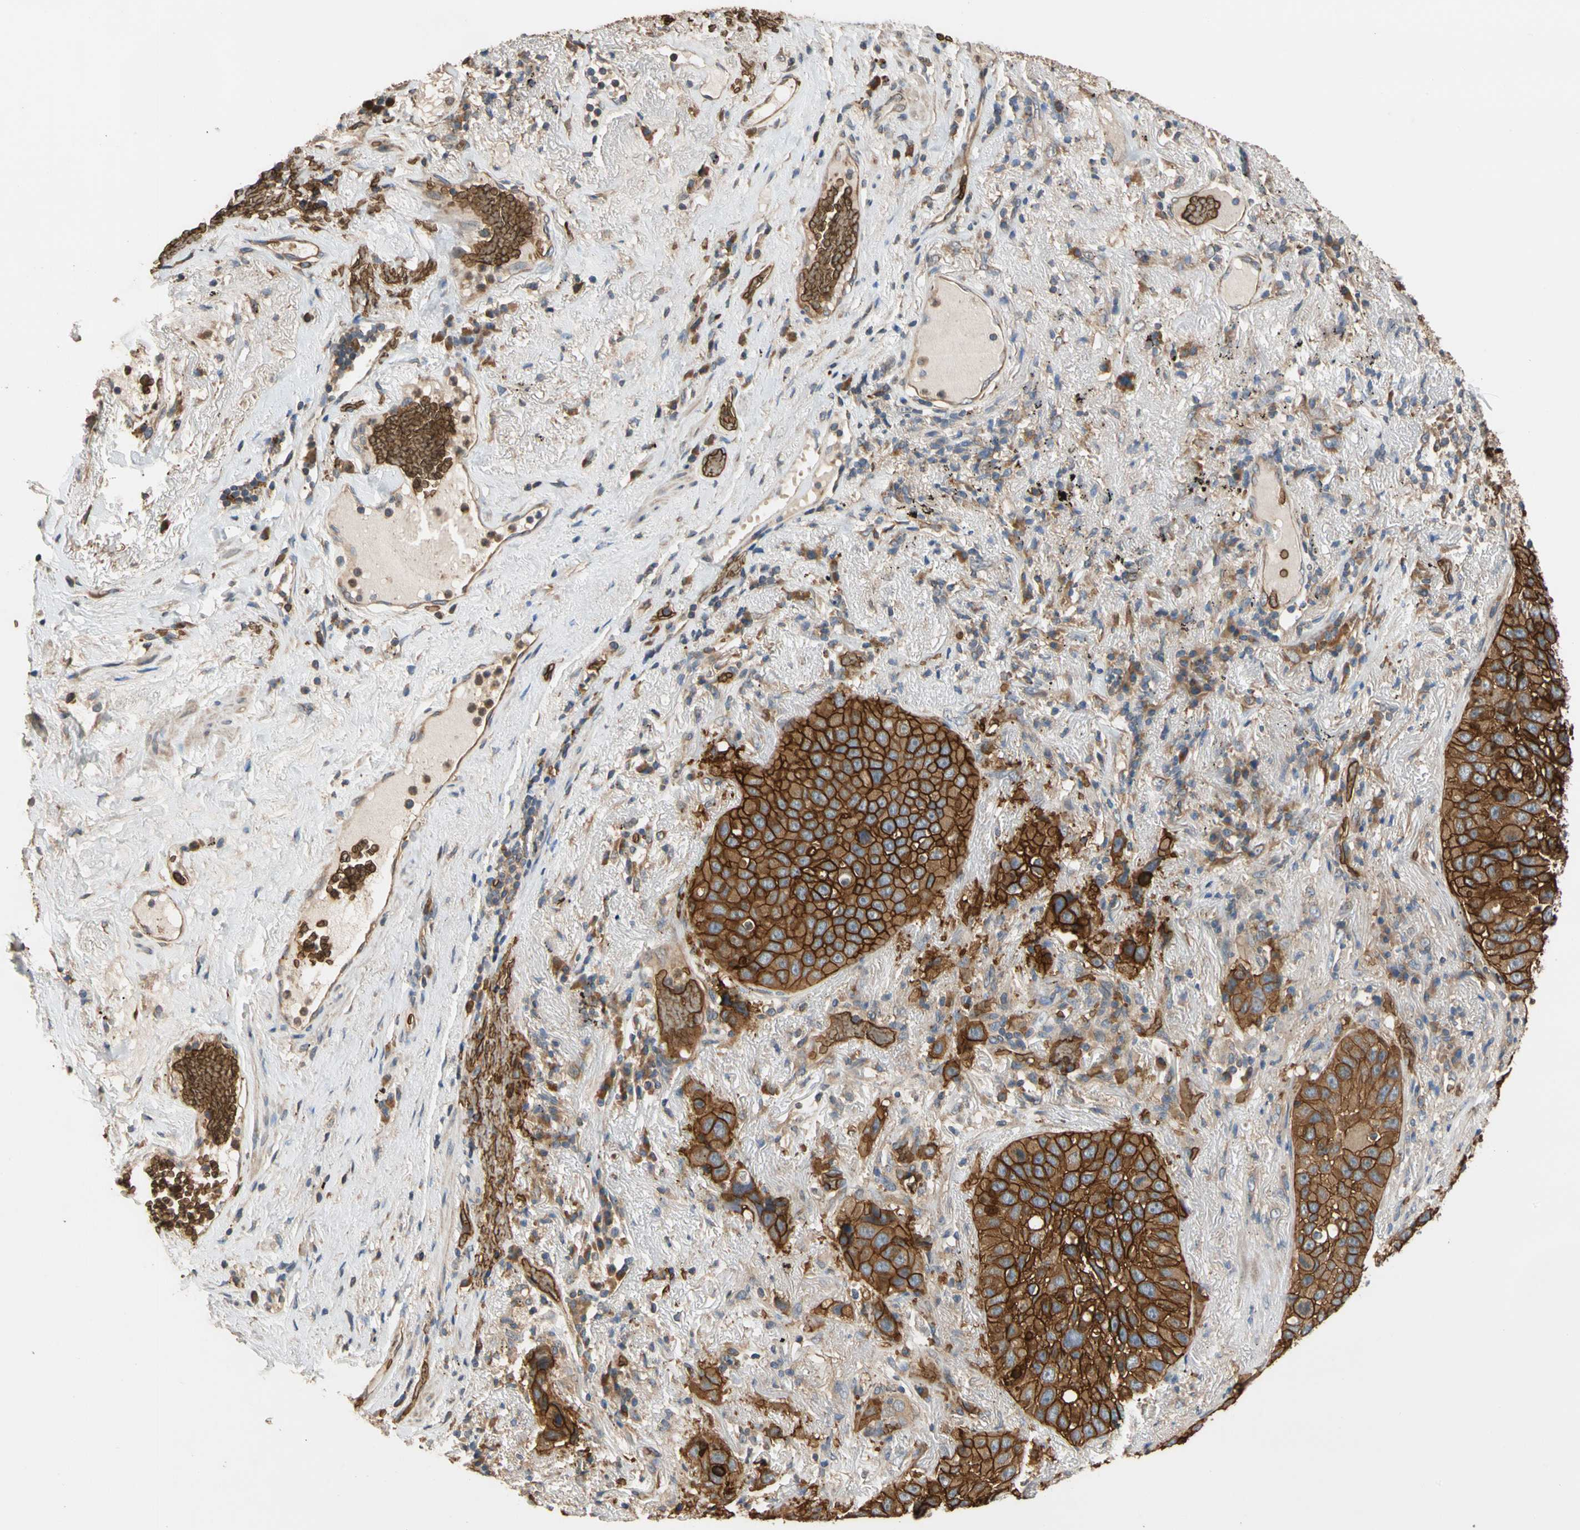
{"staining": {"intensity": "strong", "quantity": ">75%", "location": "cytoplasmic/membranous"}, "tissue": "lung cancer", "cell_type": "Tumor cells", "image_type": "cancer", "snomed": [{"axis": "morphology", "description": "Squamous cell carcinoma, NOS"}, {"axis": "topography", "description": "Lung"}], "caption": "Lung cancer stained with immunohistochemistry (IHC) reveals strong cytoplasmic/membranous expression in approximately >75% of tumor cells.", "gene": "RIOK2", "patient": {"sex": "male", "age": 57}}